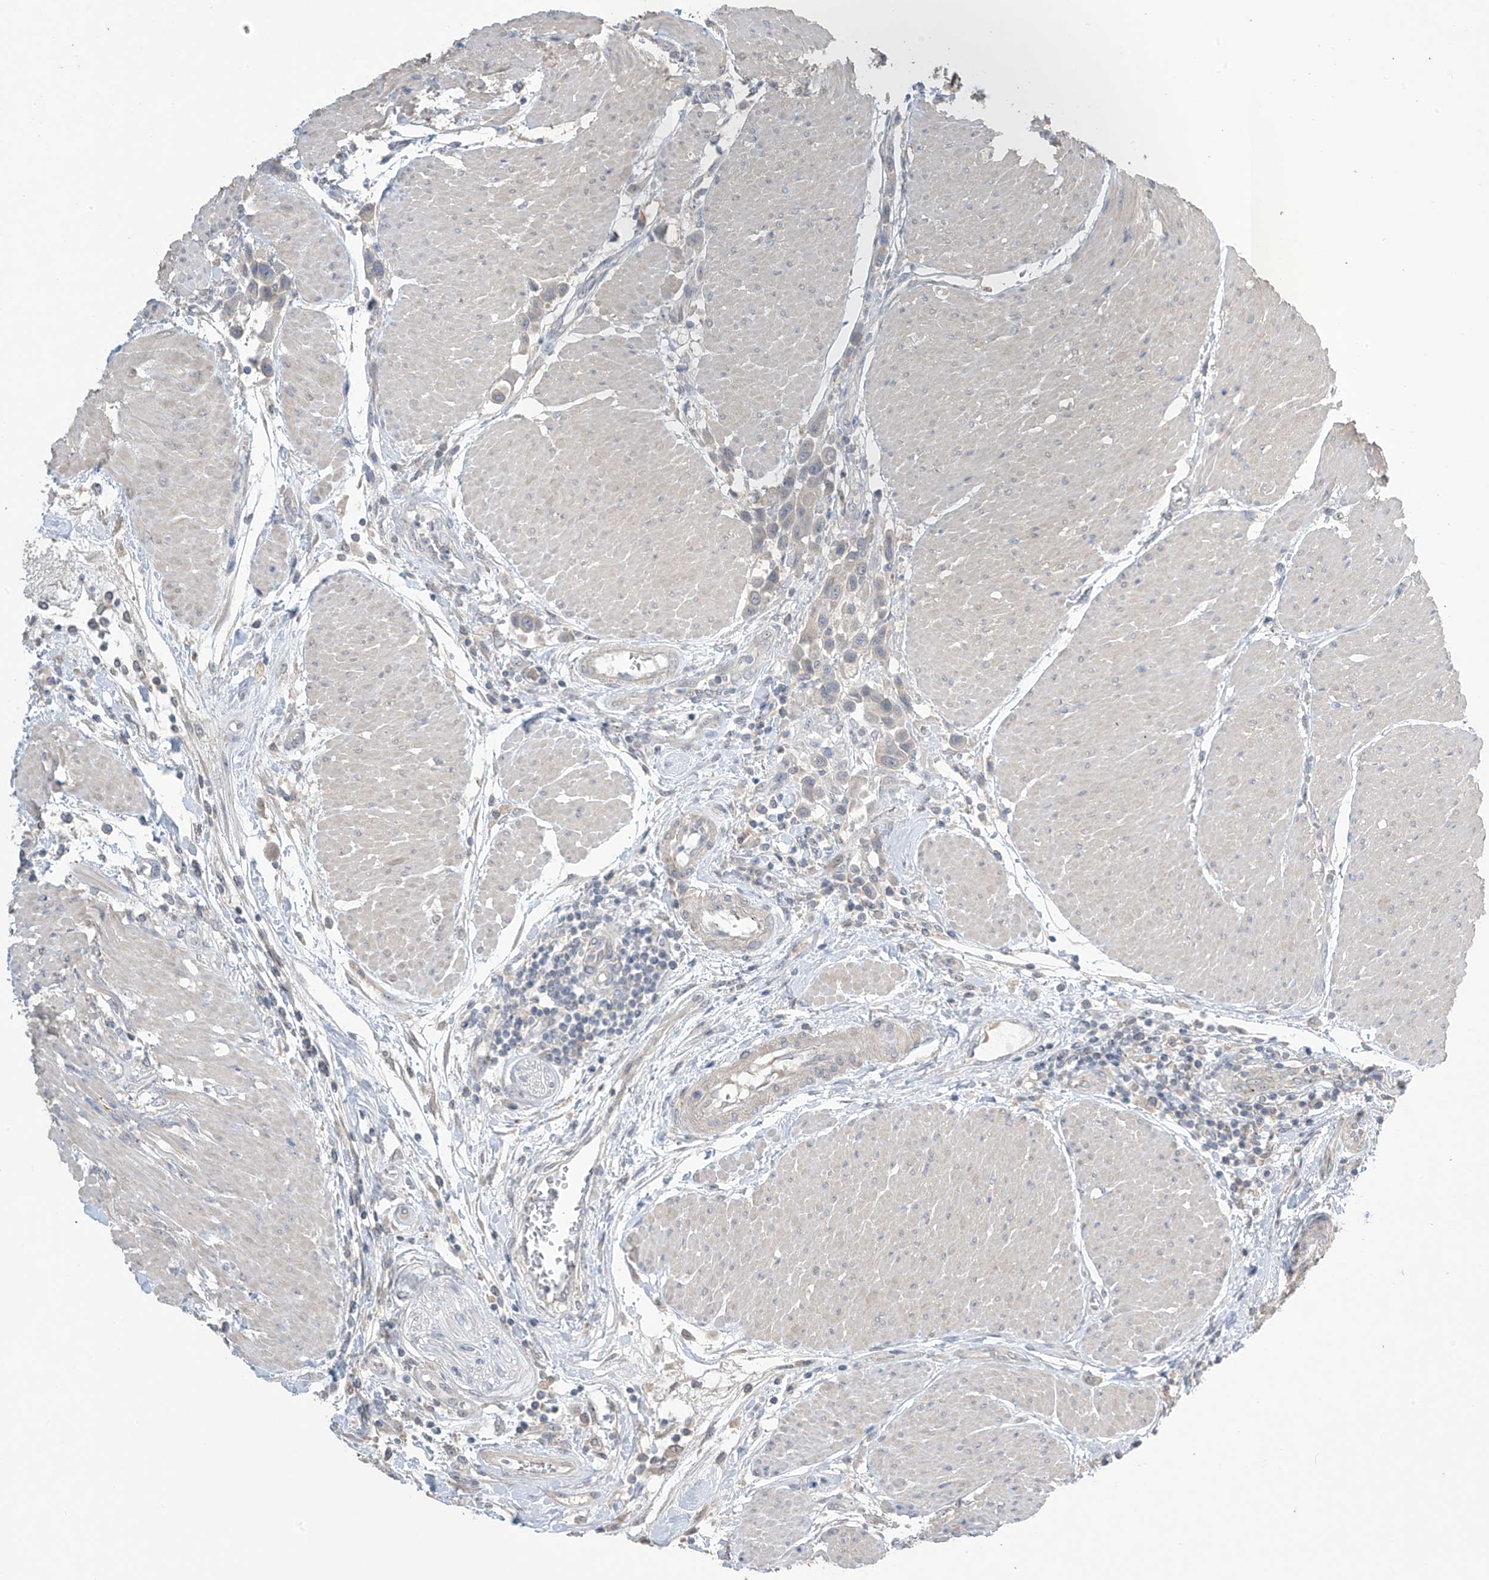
{"staining": {"intensity": "negative", "quantity": "none", "location": "none"}, "tissue": "urothelial cancer", "cell_type": "Tumor cells", "image_type": "cancer", "snomed": [{"axis": "morphology", "description": "Urothelial carcinoma, High grade"}, {"axis": "topography", "description": "Urinary bladder"}], "caption": "Immunohistochemistry (IHC) micrograph of neoplastic tissue: human urothelial carcinoma (high-grade) stained with DAB (3,3'-diaminobenzidine) displays no significant protein positivity in tumor cells.", "gene": "SLFN14", "patient": {"sex": "male", "age": 50}}